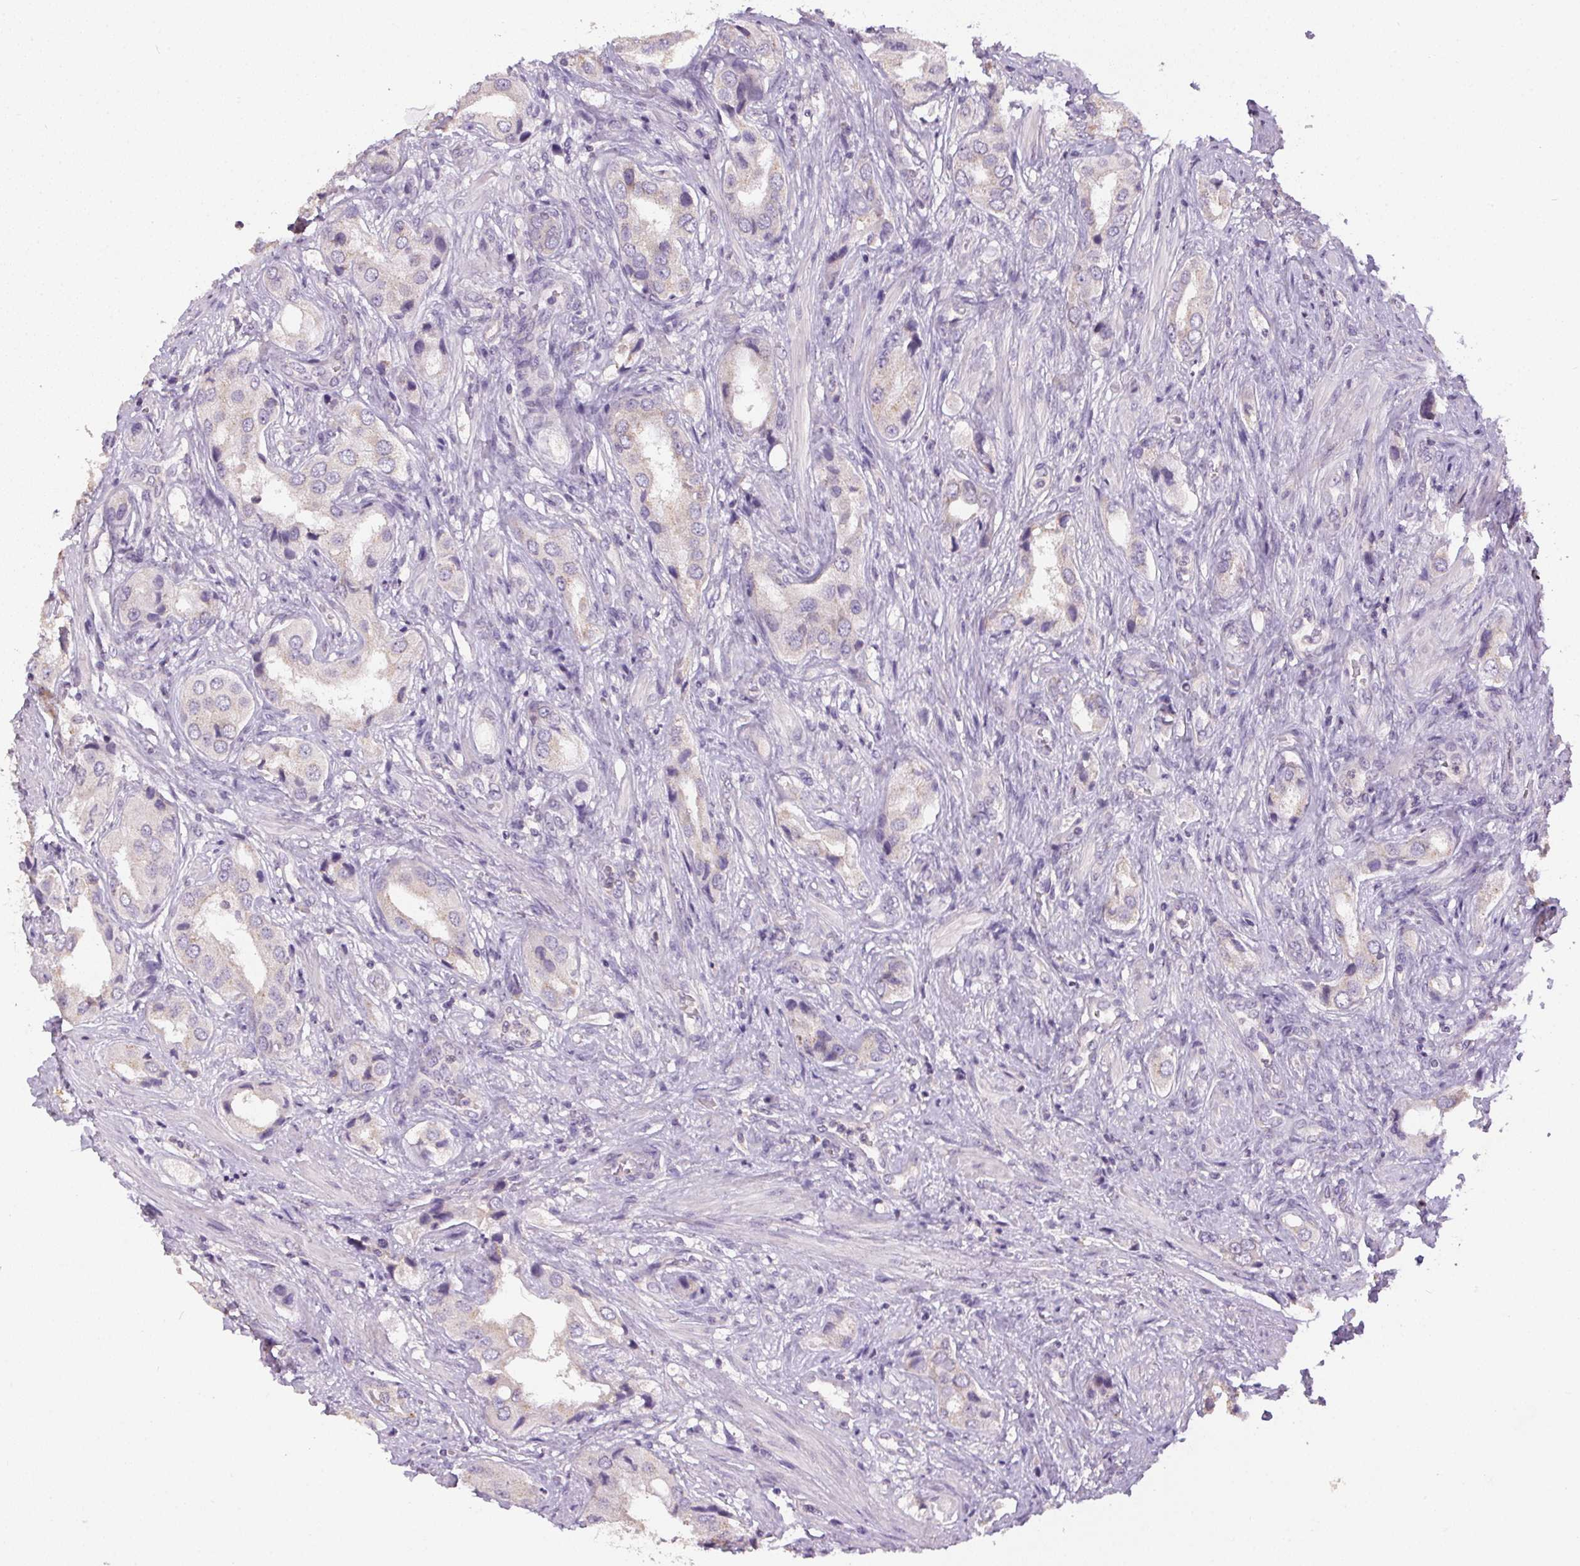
{"staining": {"intensity": "negative", "quantity": "none", "location": "none"}, "tissue": "prostate cancer", "cell_type": "Tumor cells", "image_type": "cancer", "snomed": [{"axis": "morphology", "description": "Adenocarcinoma, NOS"}, {"axis": "topography", "description": "Prostate"}], "caption": "Prostate adenocarcinoma stained for a protein using immunohistochemistry (IHC) displays no positivity tumor cells.", "gene": "SPACA9", "patient": {"sex": "male", "age": 63}}